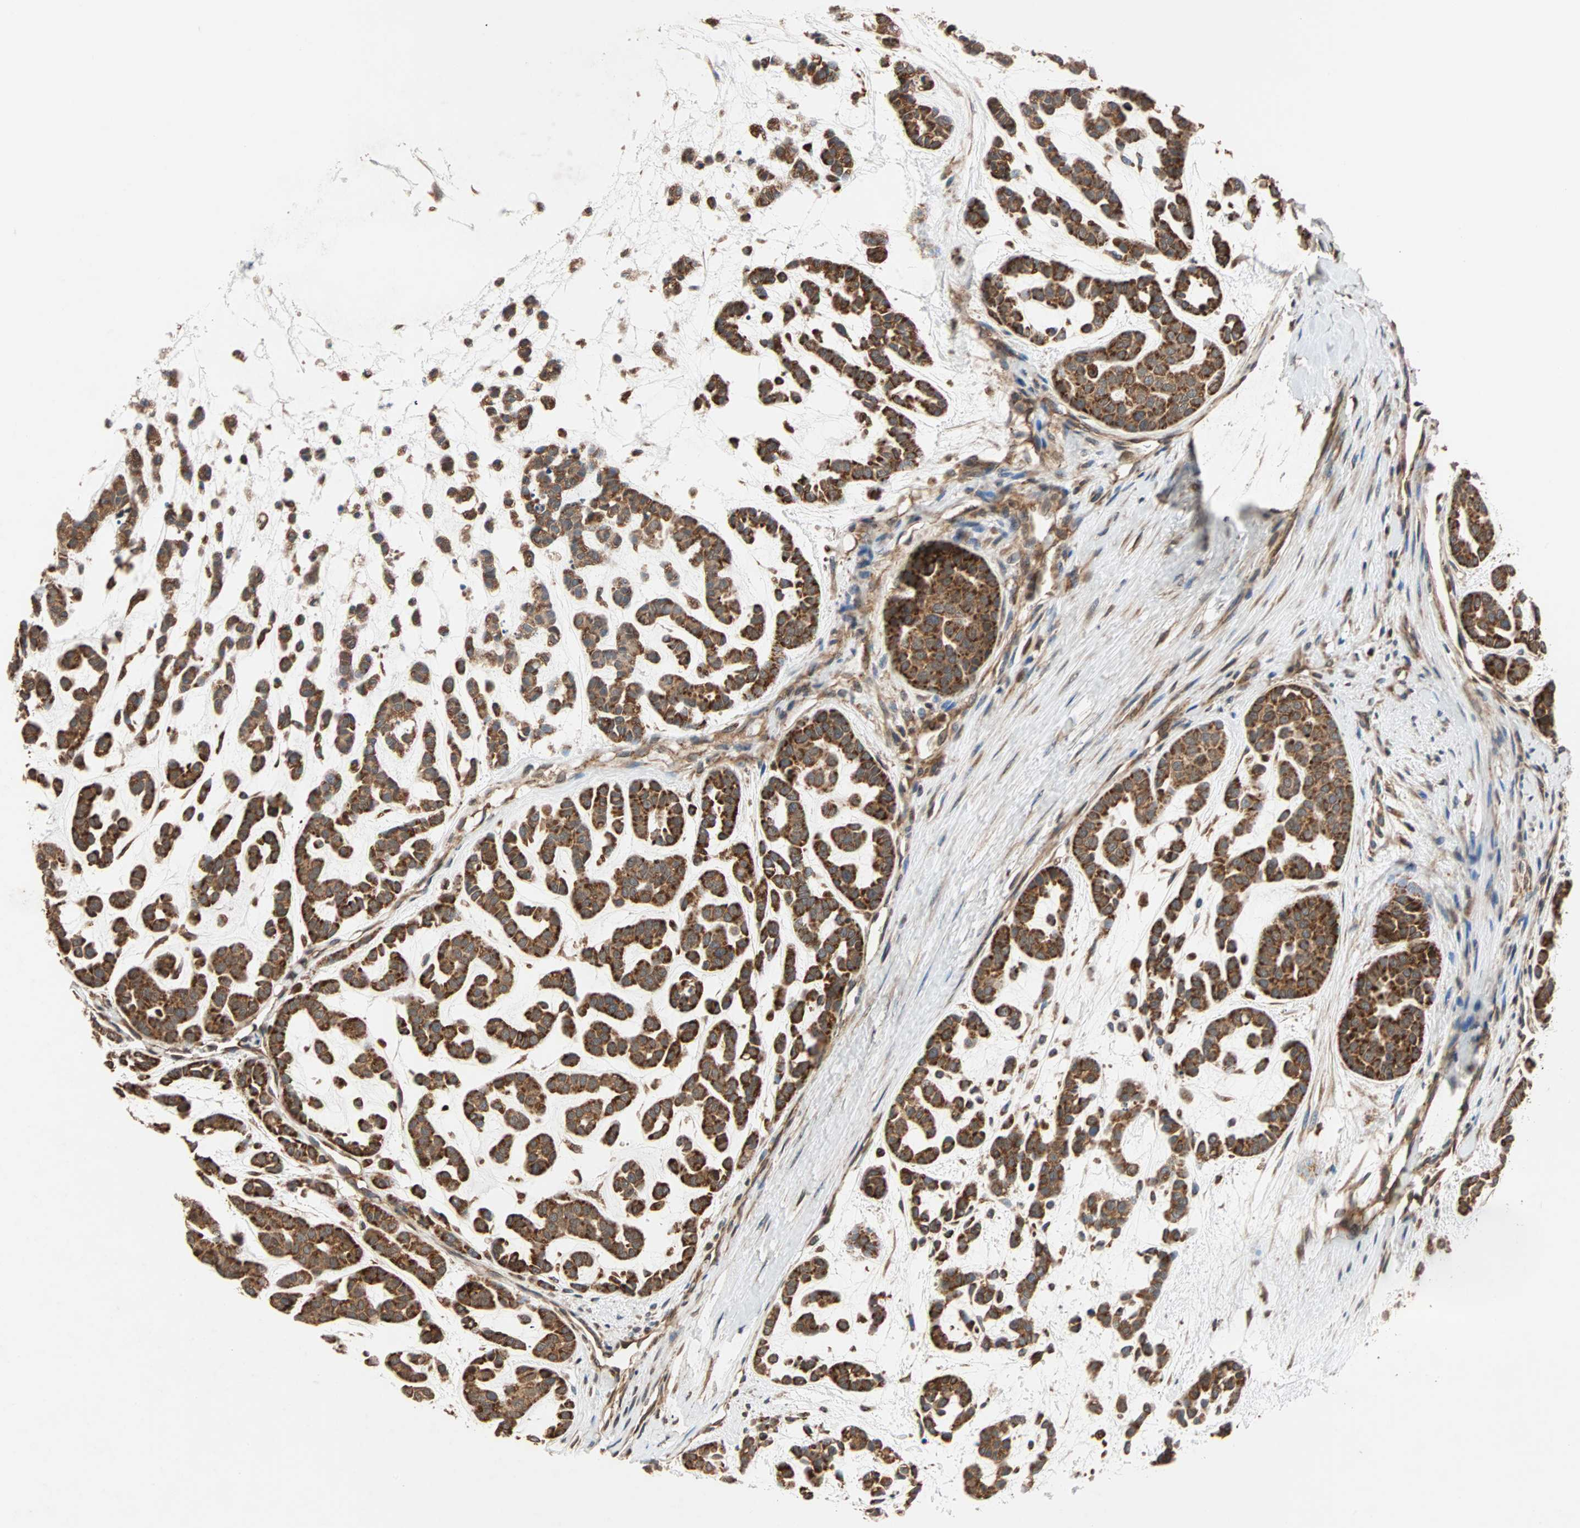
{"staining": {"intensity": "strong", "quantity": ">75%", "location": "cytoplasmic/membranous"}, "tissue": "head and neck cancer", "cell_type": "Tumor cells", "image_type": "cancer", "snomed": [{"axis": "morphology", "description": "Adenocarcinoma, NOS"}, {"axis": "morphology", "description": "Adenoma, NOS"}, {"axis": "topography", "description": "Head-Neck"}], "caption": "Head and neck cancer stained with immunohistochemistry (IHC) exhibits strong cytoplasmic/membranous positivity in approximately >75% of tumor cells. (brown staining indicates protein expression, while blue staining denotes nuclei).", "gene": "AUP1", "patient": {"sex": "female", "age": 55}}